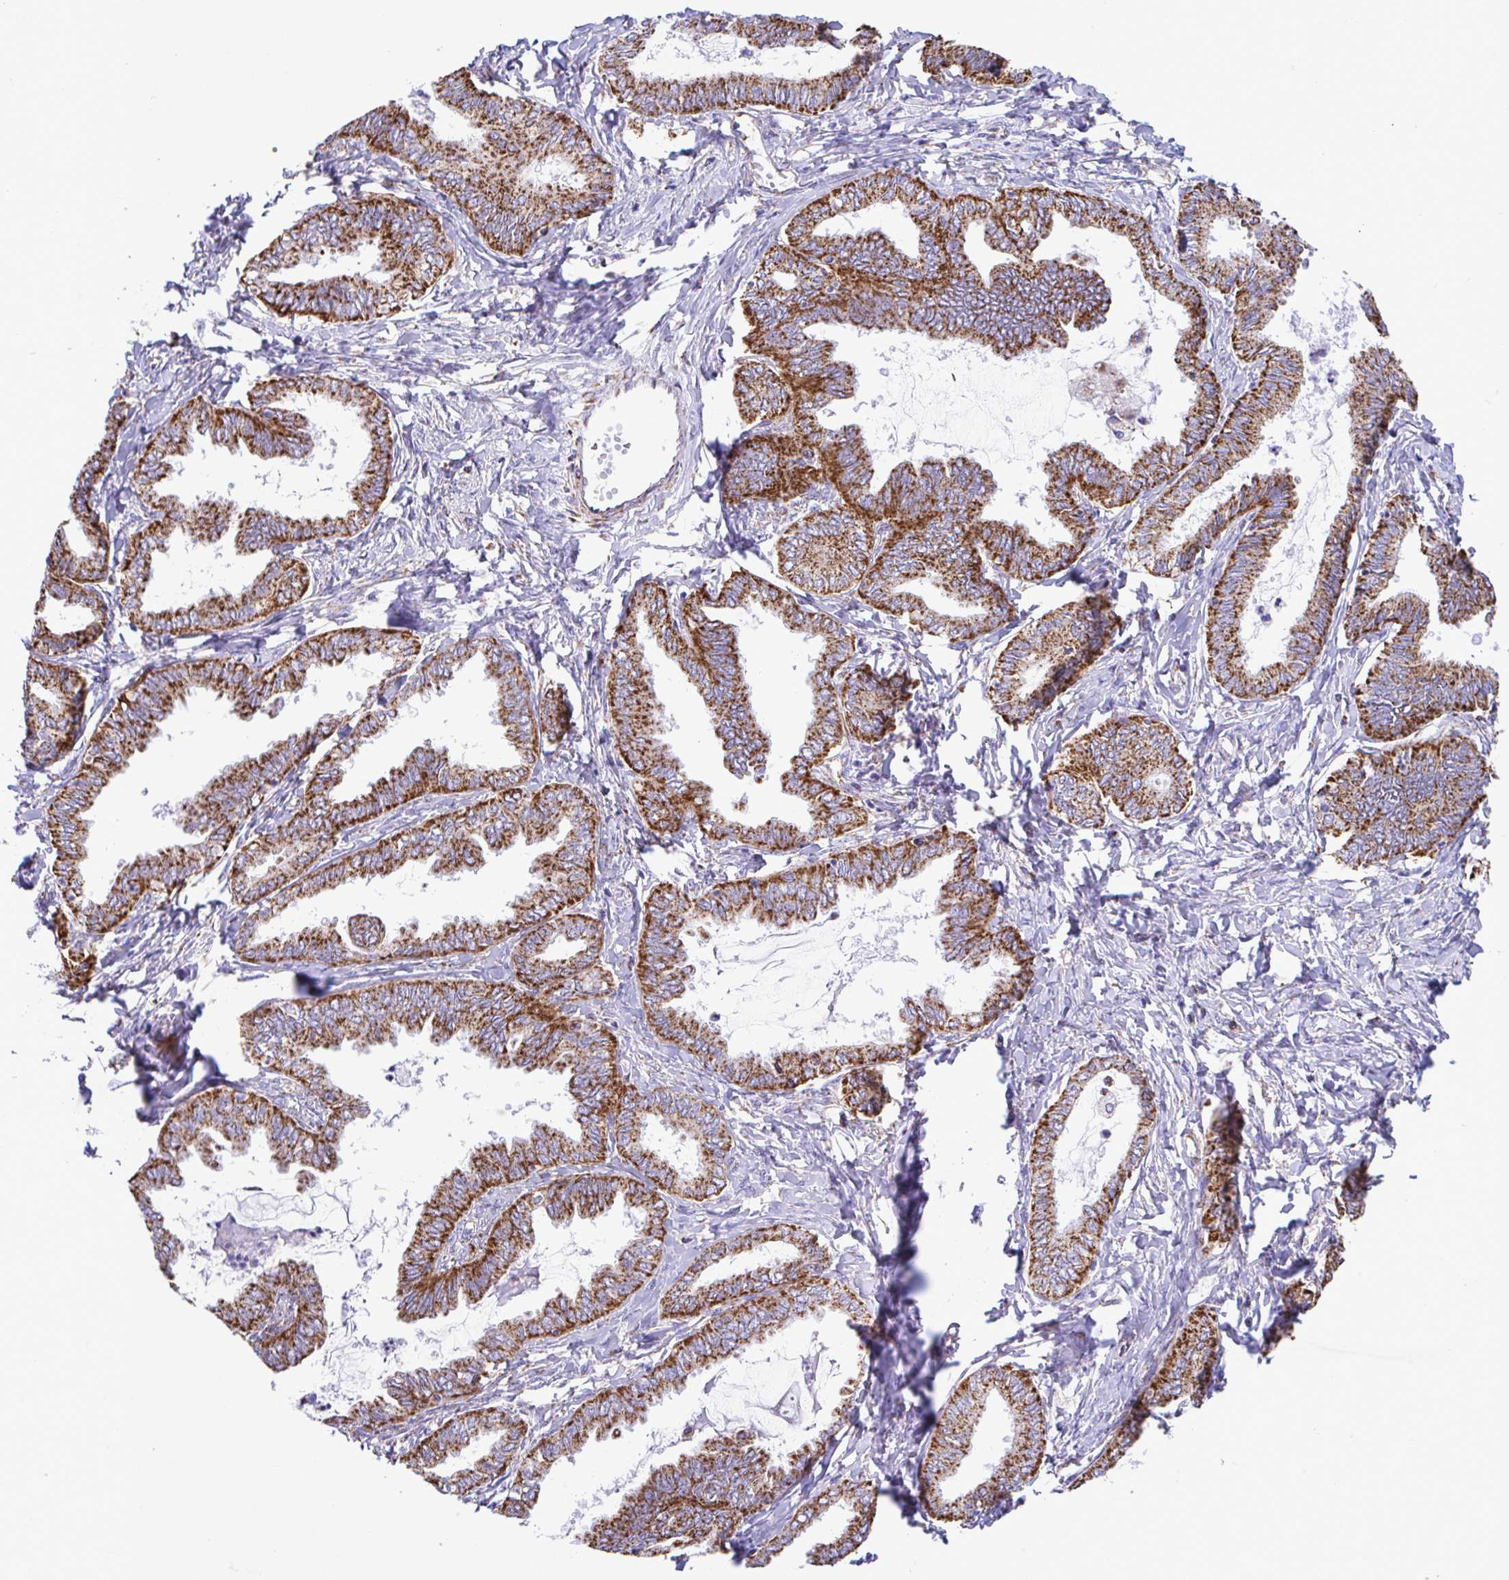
{"staining": {"intensity": "strong", "quantity": ">75%", "location": "cytoplasmic/membranous"}, "tissue": "ovarian cancer", "cell_type": "Tumor cells", "image_type": "cancer", "snomed": [{"axis": "morphology", "description": "Carcinoma, endometroid"}, {"axis": "topography", "description": "Ovary"}], "caption": "This is an image of immunohistochemistry (IHC) staining of ovarian cancer (endometroid carcinoma), which shows strong positivity in the cytoplasmic/membranous of tumor cells.", "gene": "PCMTD2", "patient": {"sex": "female", "age": 70}}